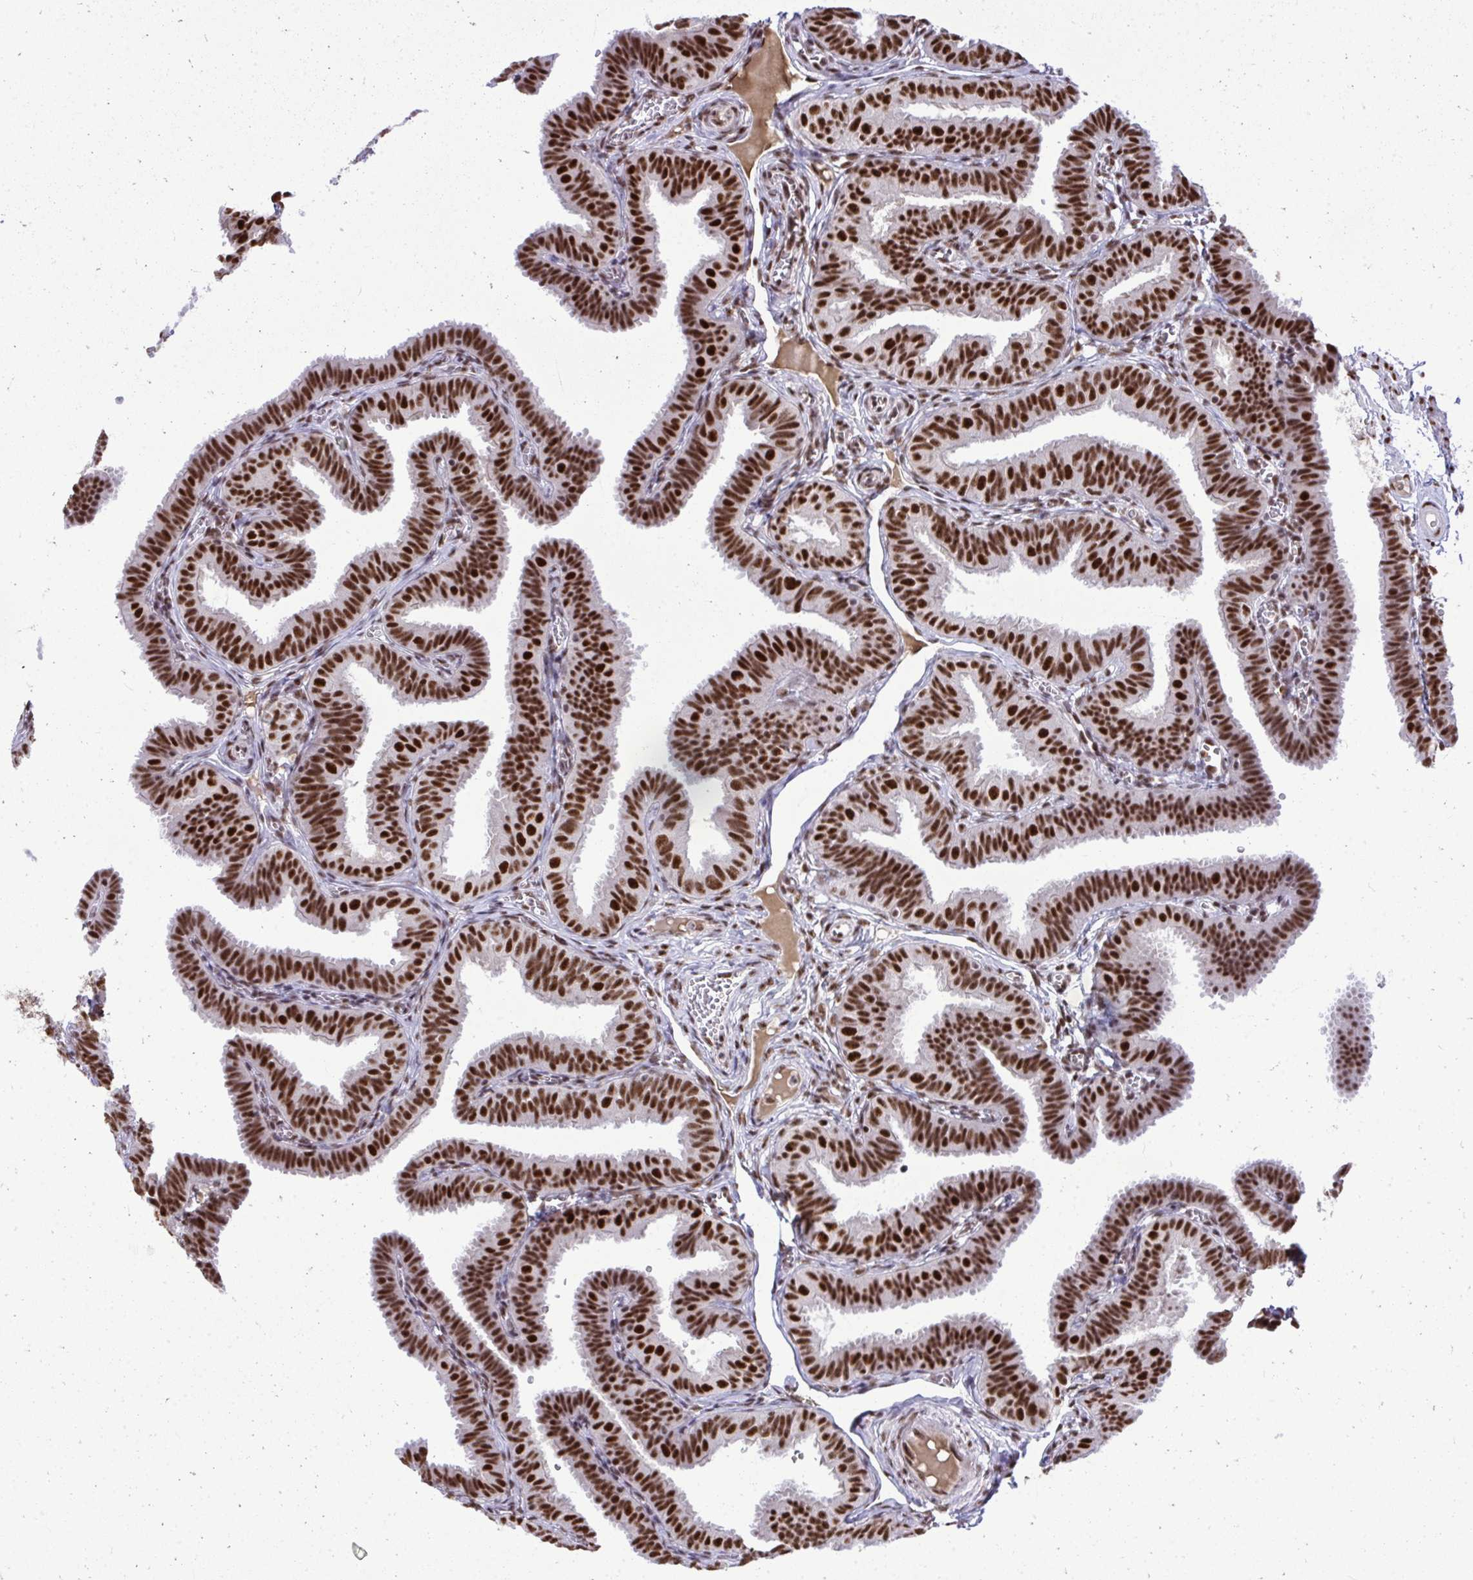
{"staining": {"intensity": "strong", "quantity": ">75%", "location": "nuclear"}, "tissue": "fallopian tube", "cell_type": "Glandular cells", "image_type": "normal", "snomed": [{"axis": "morphology", "description": "Normal tissue, NOS"}, {"axis": "topography", "description": "Fallopian tube"}], "caption": "Immunohistochemistry (DAB) staining of unremarkable fallopian tube reveals strong nuclear protein staining in about >75% of glandular cells. The staining was performed using DAB, with brown indicating positive protein expression. Nuclei are stained blue with hematoxylin.", "gene": "PRPF19", "patient": {"sex": "female", "age": 25}}